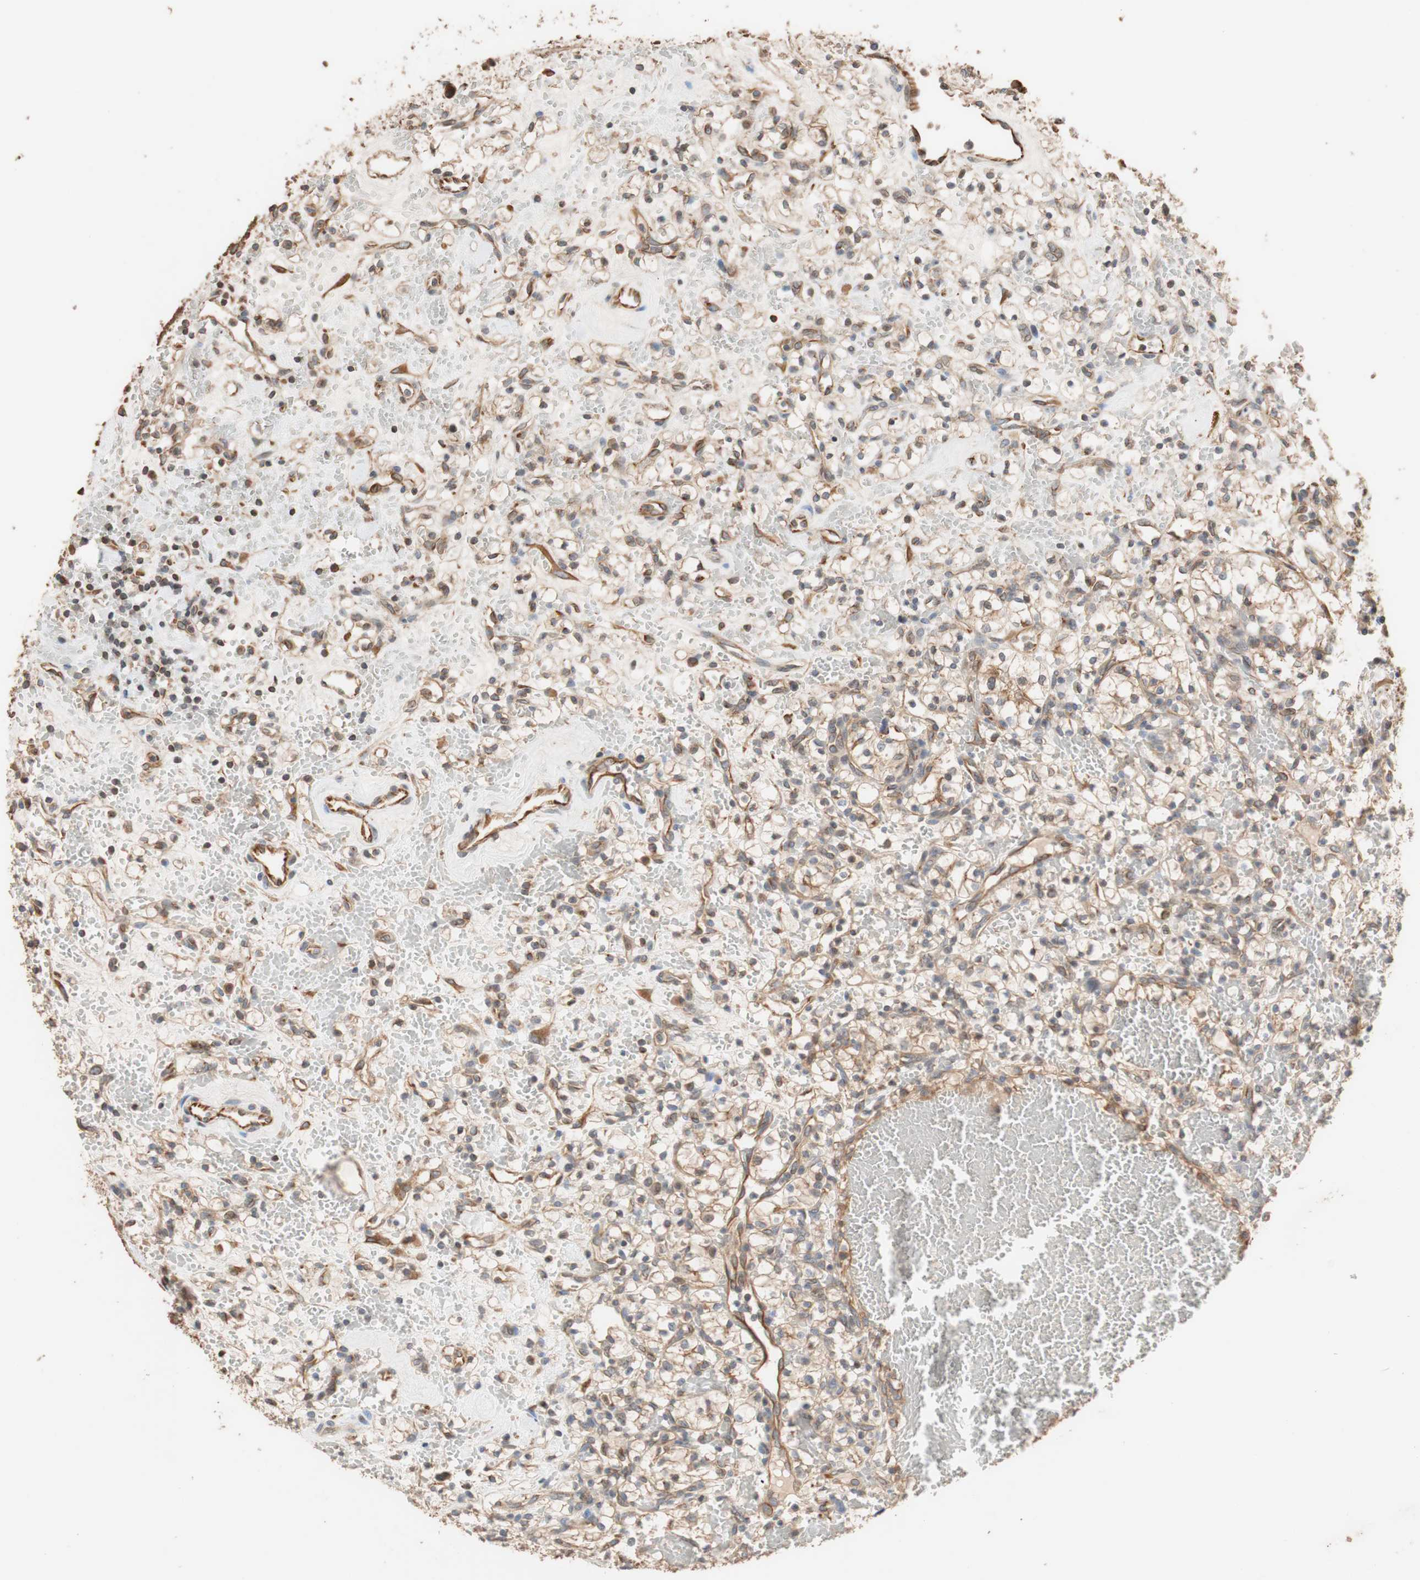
{"staining": {"intensity": "moderate", "quantity": ">75%", "location": "cytoplasmic/membranous"}, "tissue": "renal cancer", "cell_type": "Tumor cells", "image_type": "cancer", "snomed": [{"axis": "morphology", "description": "Adenocarcinoma, NOS"}, {"axis": "topography", "description": "Kidney"}], "caption": "Protein analysis of adenocarcinoma (renal) tissue reveals moderate cytoplasmic/membranous staining in approximately >75% of tumor cells.", "gene": "TUBB", "patient": {"sex": "female", "age": 60}}